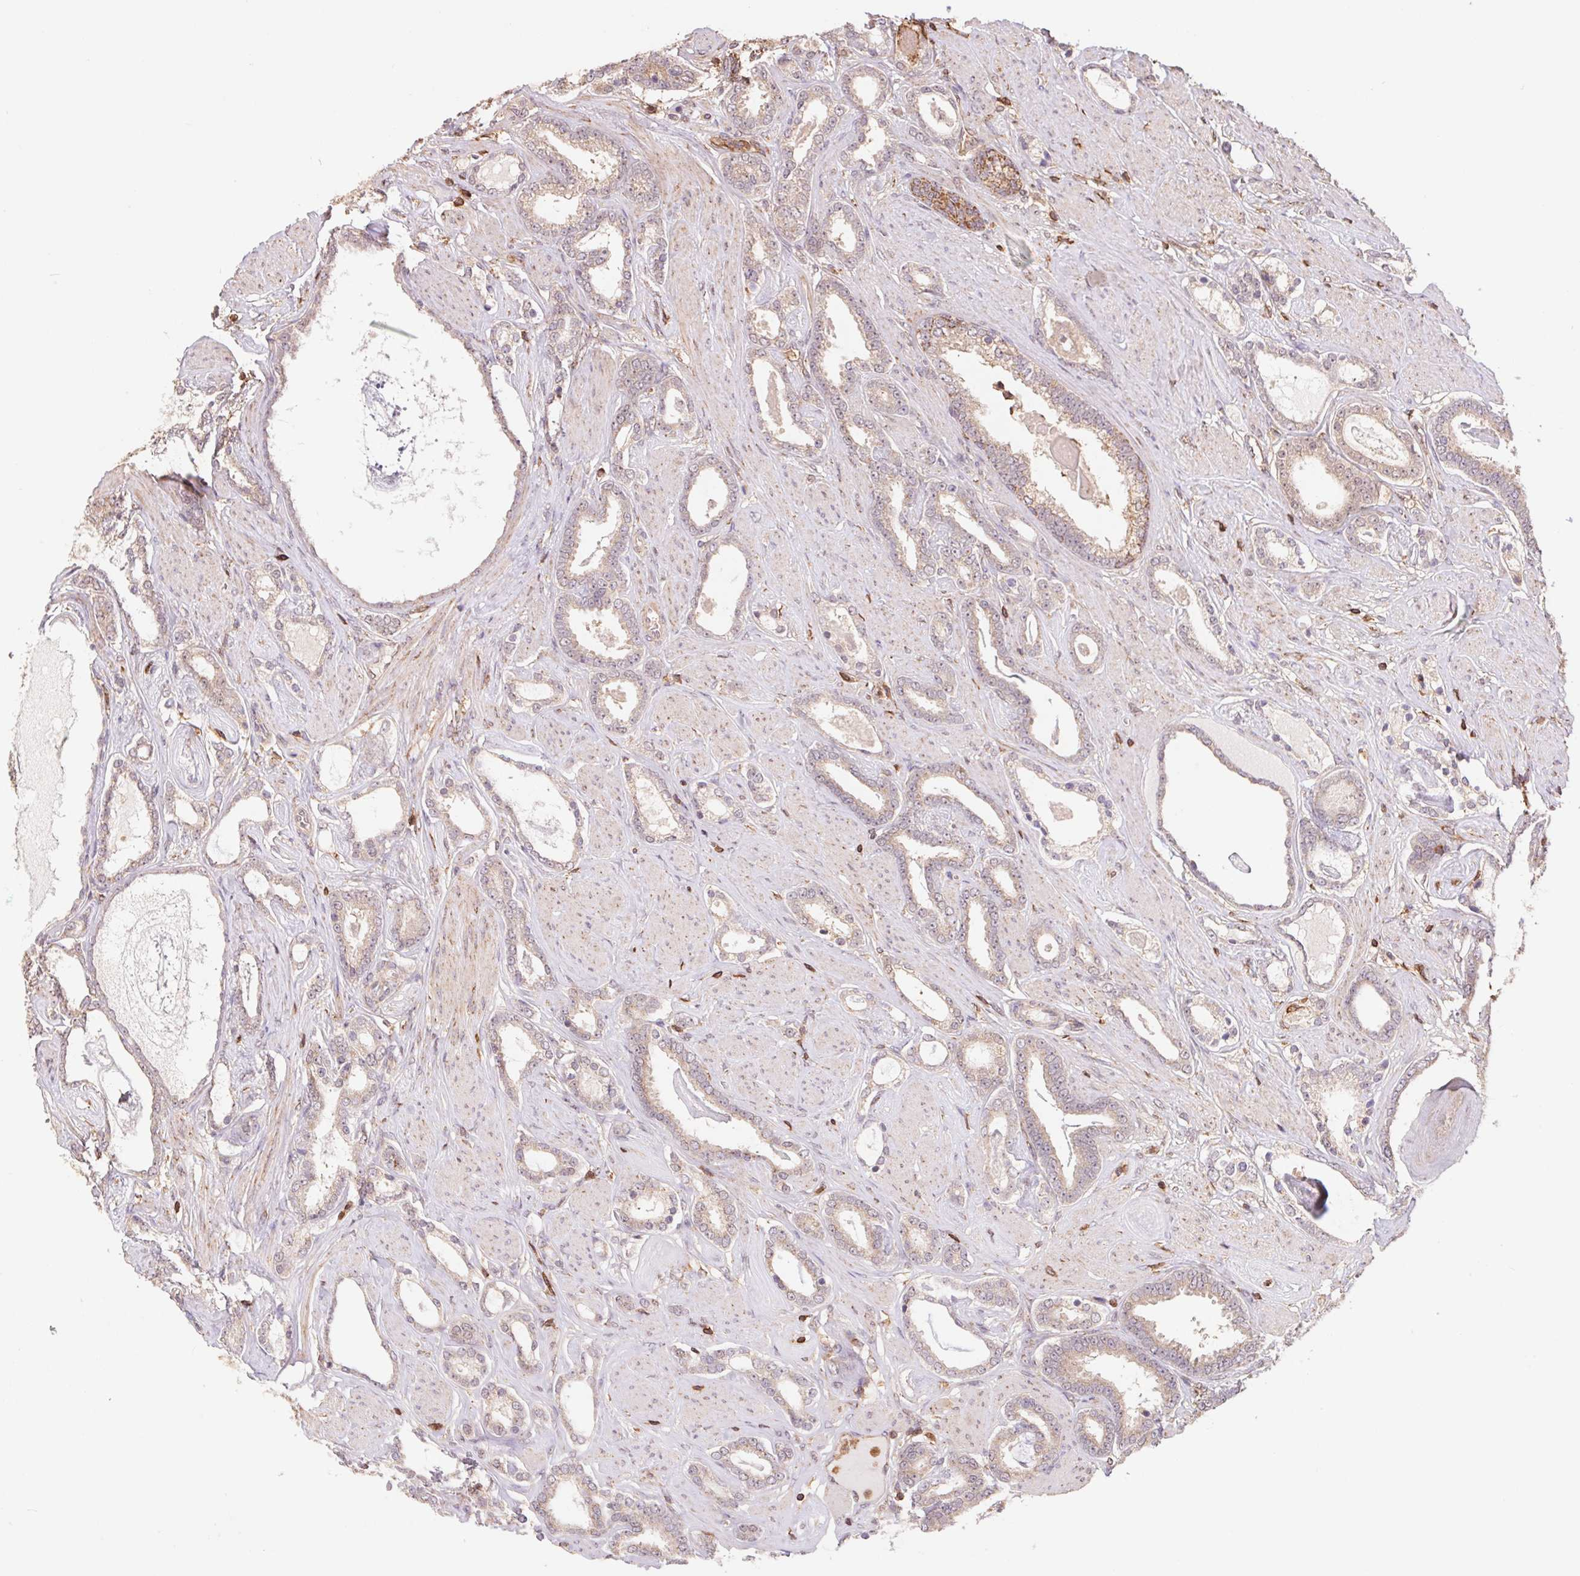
{"staining": {"intensity": "moderate", "quantity": "25%-75%", "location": "cytoplasmic/membranous"}, "tissue": "prostate cancer", "cell_type": "Tumor cells", "image_type": "cancer", "snomed": [{"axis": "morphology", "description": "Adenocarcinoma, High grade"}, {"axis": "topography", "description": "Prostate"}], "caption": "Prostate cancer stained with a brown dye demonstrates moderate cytoplasmic/membranous positive staining in approximately 25%-75% of tumor cells.", "gene": "URM1", "patient": {"sex": "male", "age": 63}}